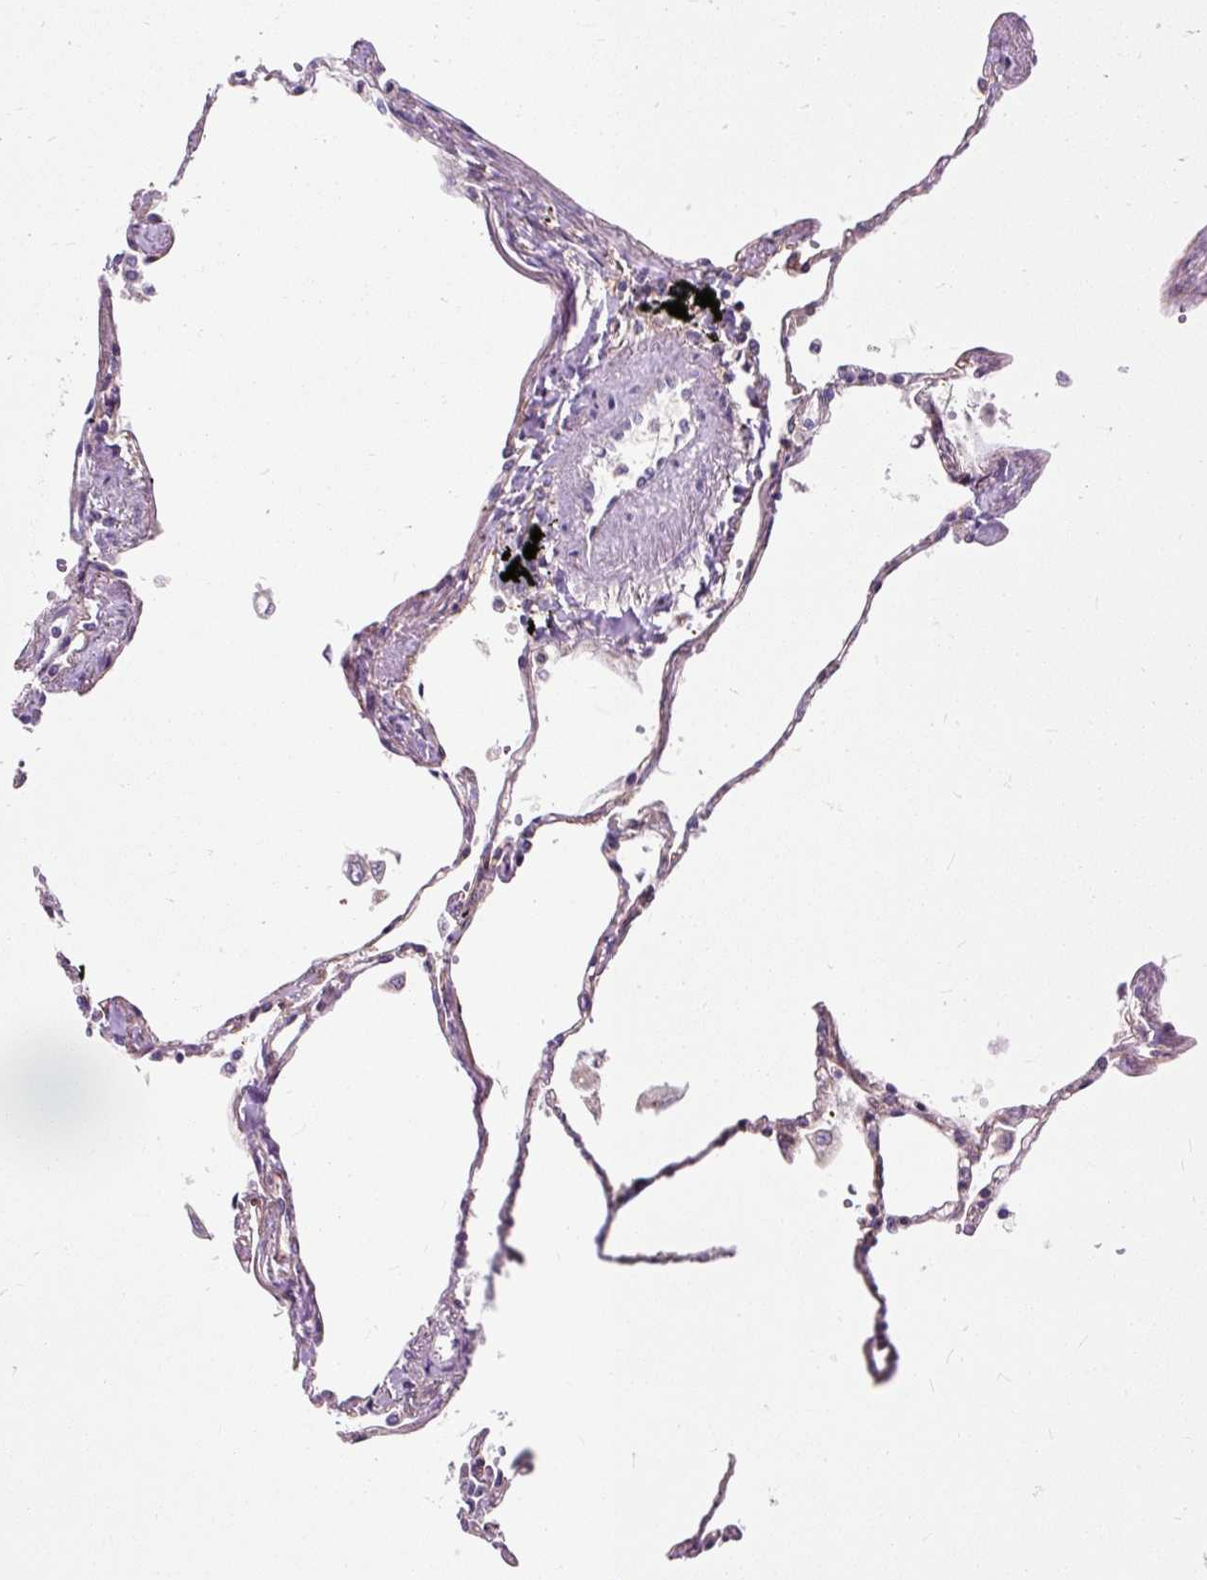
{"staining": {"intensity": "strong", "quantity": "25%-75%", "location": "cytoplasmic/membranous"}, "tissue": "lung", "cell_type": "Alveolar cells", "image_type": "normal", "snomed": [{"axis": "morphology", "description": "Normal tissue, NOS"}, {"axis": "topography", "description": "Lung"}], "caption": "Strong cytoplasmic/membranous staining is seen in approximately 25%-75% of alveolar cells in benign lung.", "gene": "PCDHGB3", "patient": {"sex": "female", "age": 67}}